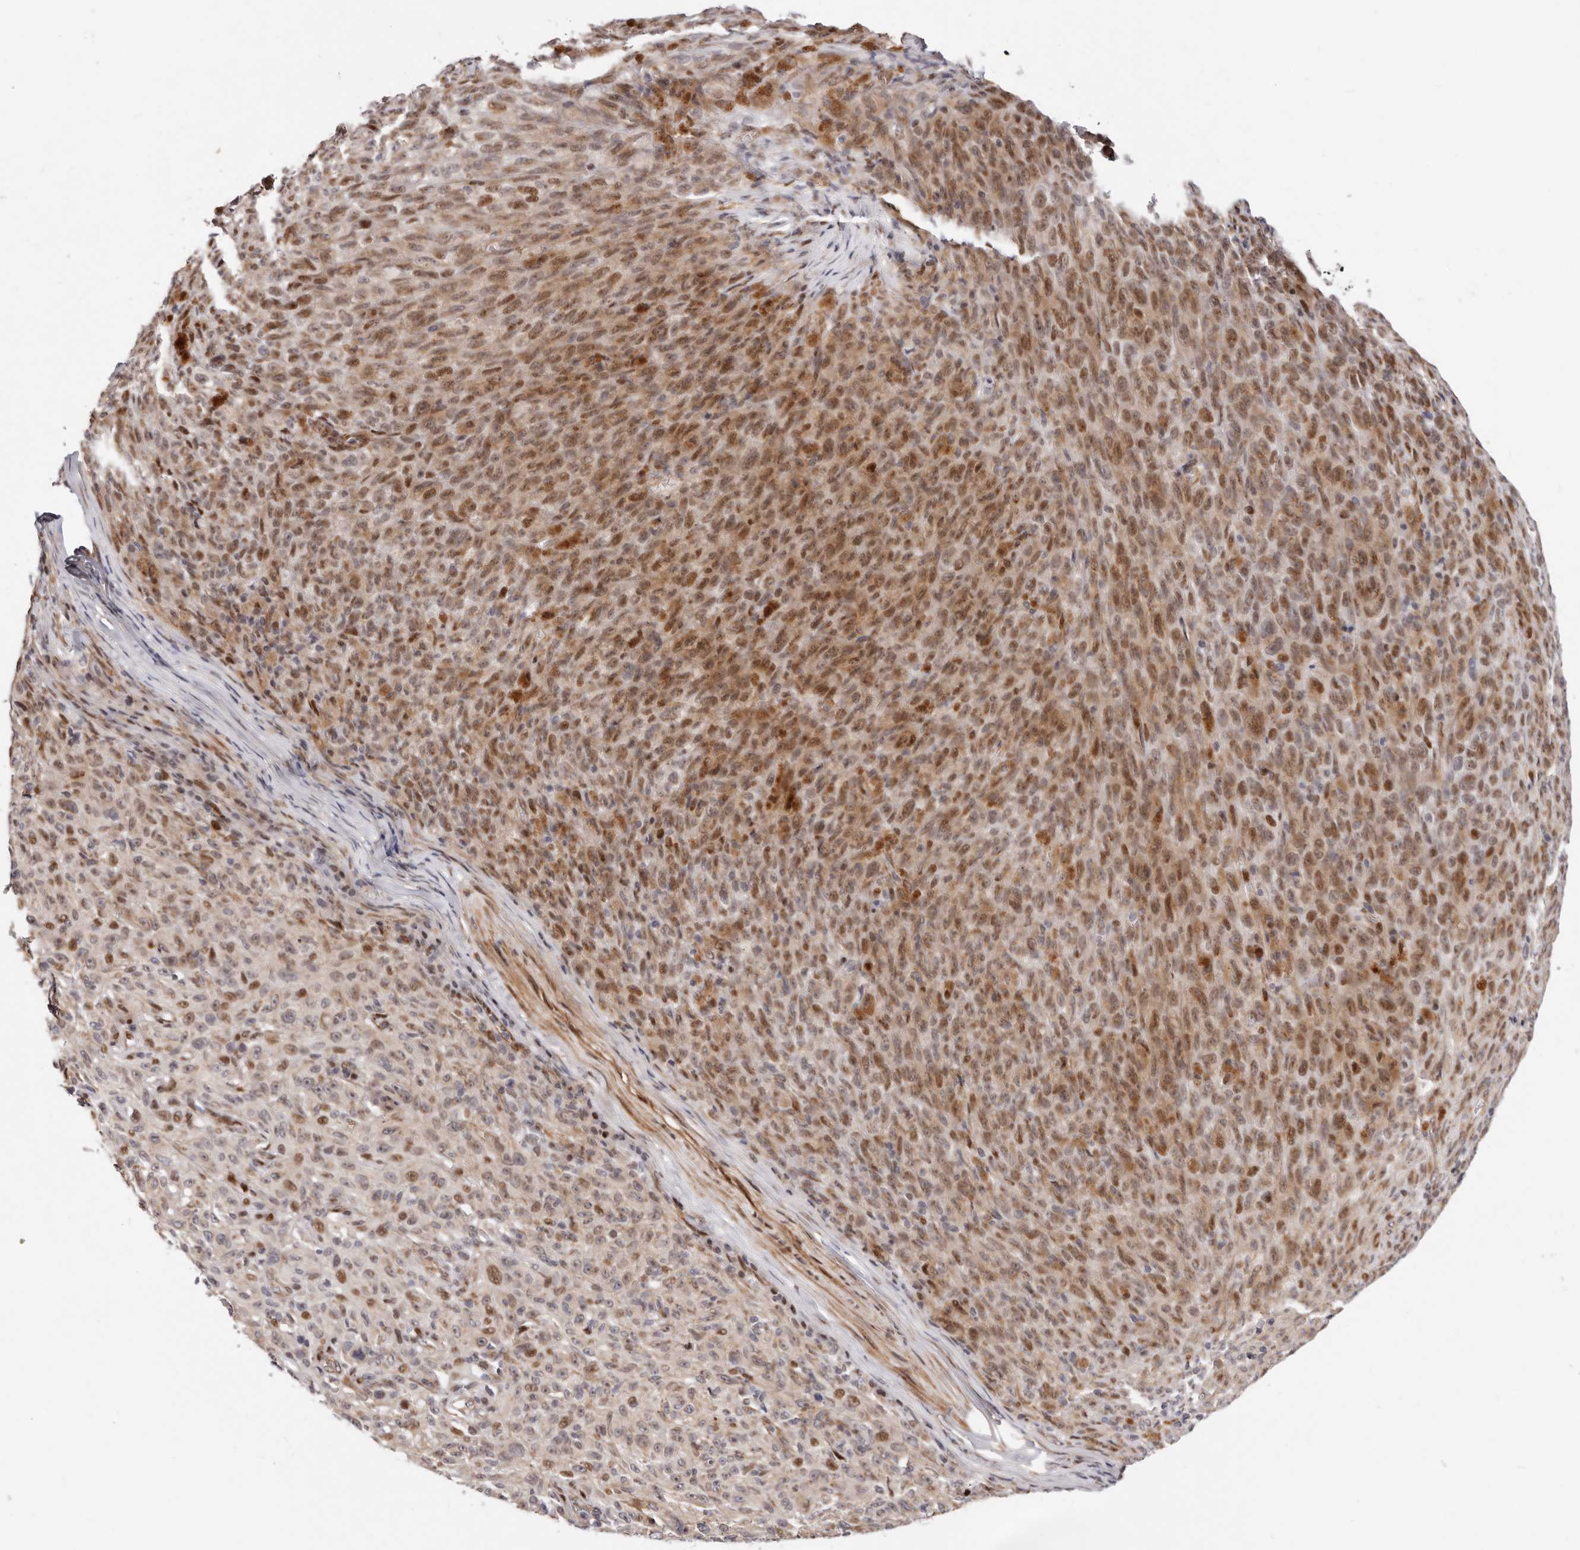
{"staining": {"intensity": "moderate", "quantity": "25%-75%", "location": "cytoplasmic/membranous,nuclear"}, "tissue": "melanoma", "cell_type": "Tumor cells", "image_type": "cancer", "snomed": [{"axis": "morphology", "description": "Malignant melanoma, NOS"}, {"axis": "topography", "description": "Skin"}], "caption": "Immunohistochemical staining of melanoma displays medium levels of moderate cytoplasmic/membranous and nuclear protein staining in approximately 25%-75% of tumor cells.", "gene": "EPHX3", "patient": {"sex": "female", "age": 82}}